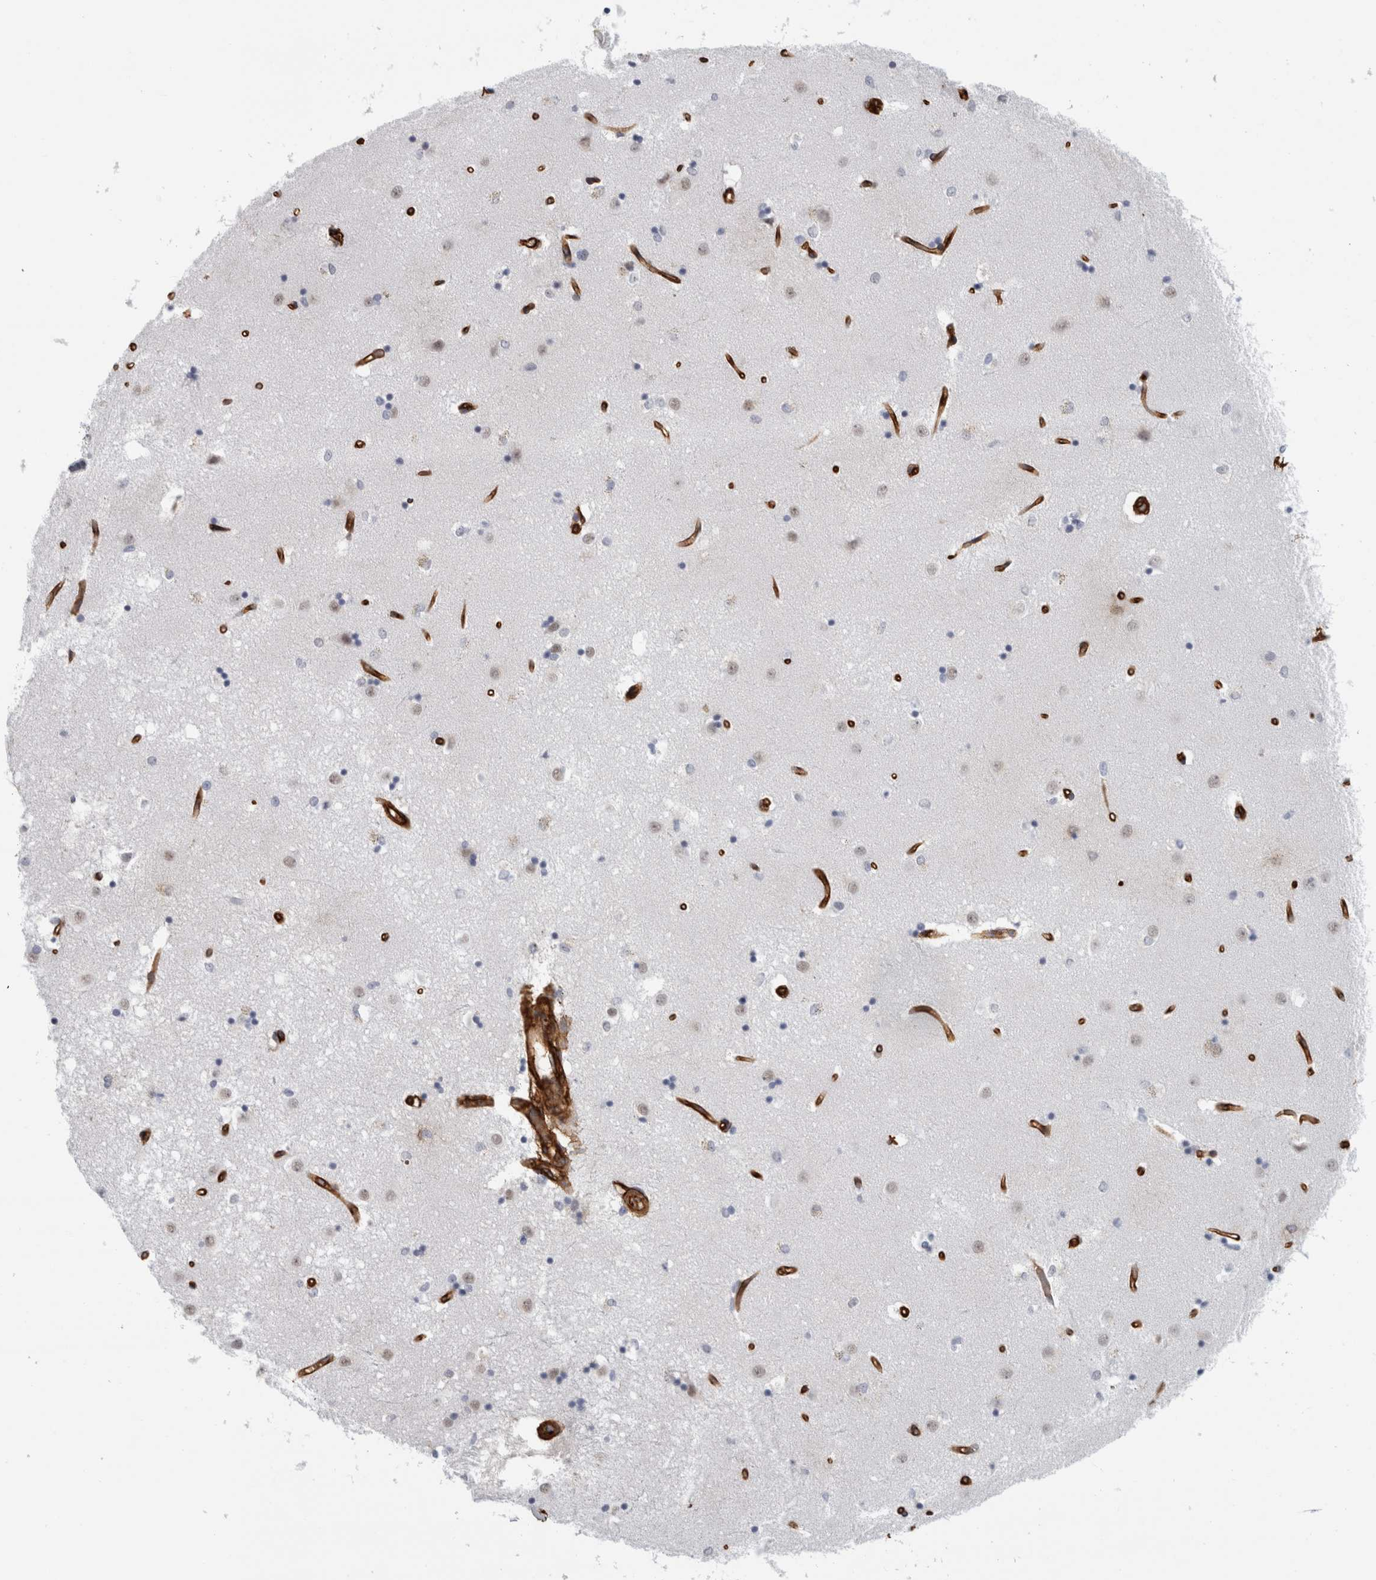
{"staining": {"intensity": "moderate", "quantity": "<25%", "location": "cytoplasmic/membranous"}, "tissue": "caudate", "cell_type": "Glial cells", "image_type": "normal", "snomed": [{"axis": "morphology", "description": "Normal tissue, NOS"}, {"axis": "topography", "description": "Lateral ventricle wall"}], "caption": "A photomicrograph of caudate stained for a protein displays moderate cytoplasmic/membranous brown staining in glial cells.", "gene": "AHNAK", "patient": {"sex": "male", "age": 45}}